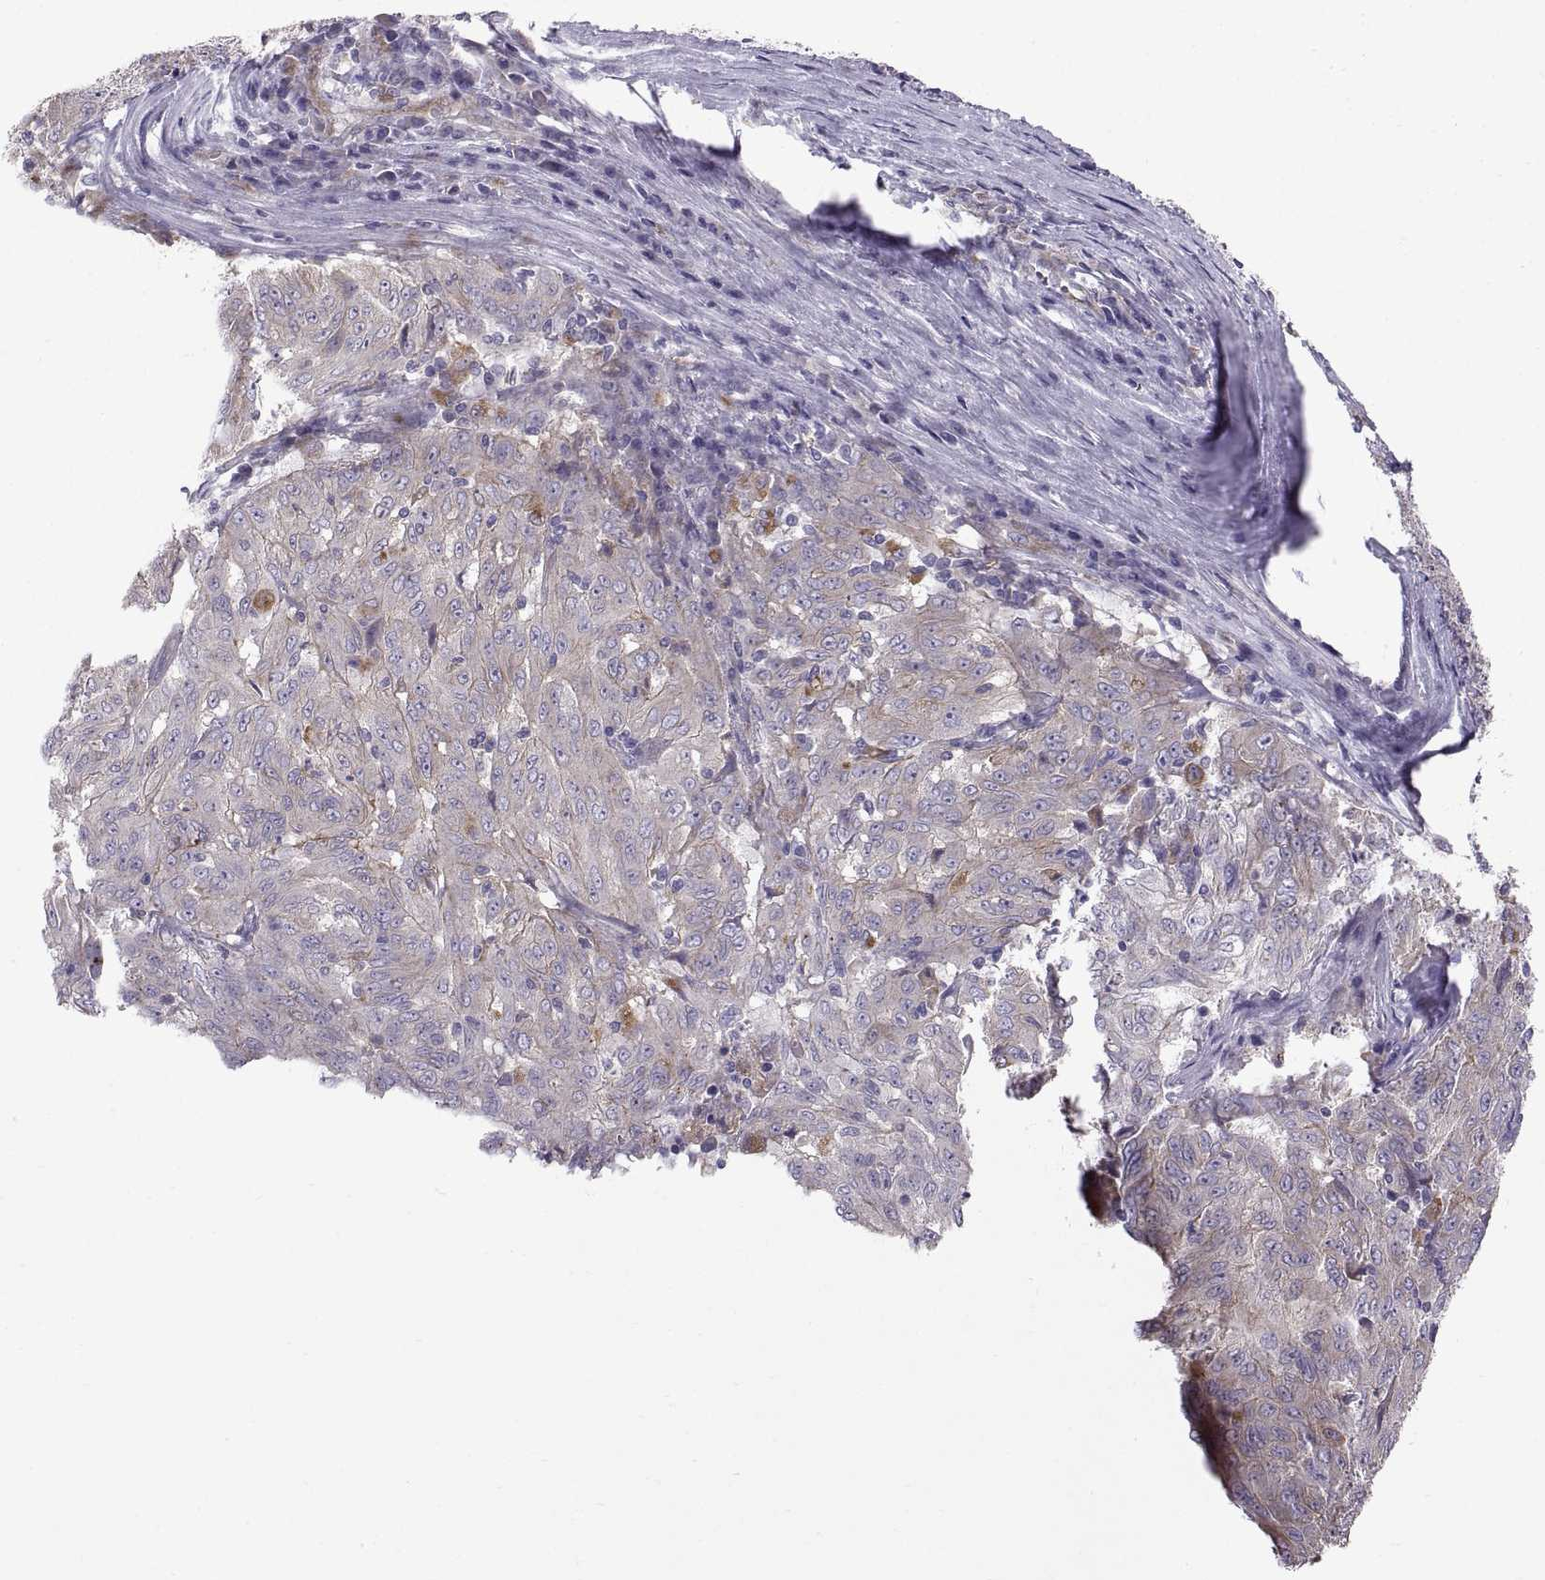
{"staining": {"intensity": "weak", "quantity": "<25%", "location": "cytoplasmic/membranous"}, "tissue": "pancreatic cancer", "cell_type": "Tumor cells", "image_type": "cancer", "snomed": [{"axis": "morphology", "description": "Adenocarcinoma, NOS"}, {"axis": "topography", "description": "Pancreas"}], "caption": "The histopathology image displays no significant positivity in tumor cells of pancreatic cancer (adenocarcinoma).", "gene": "ARSL", "patient": {"sex": "male", "age": 63}}